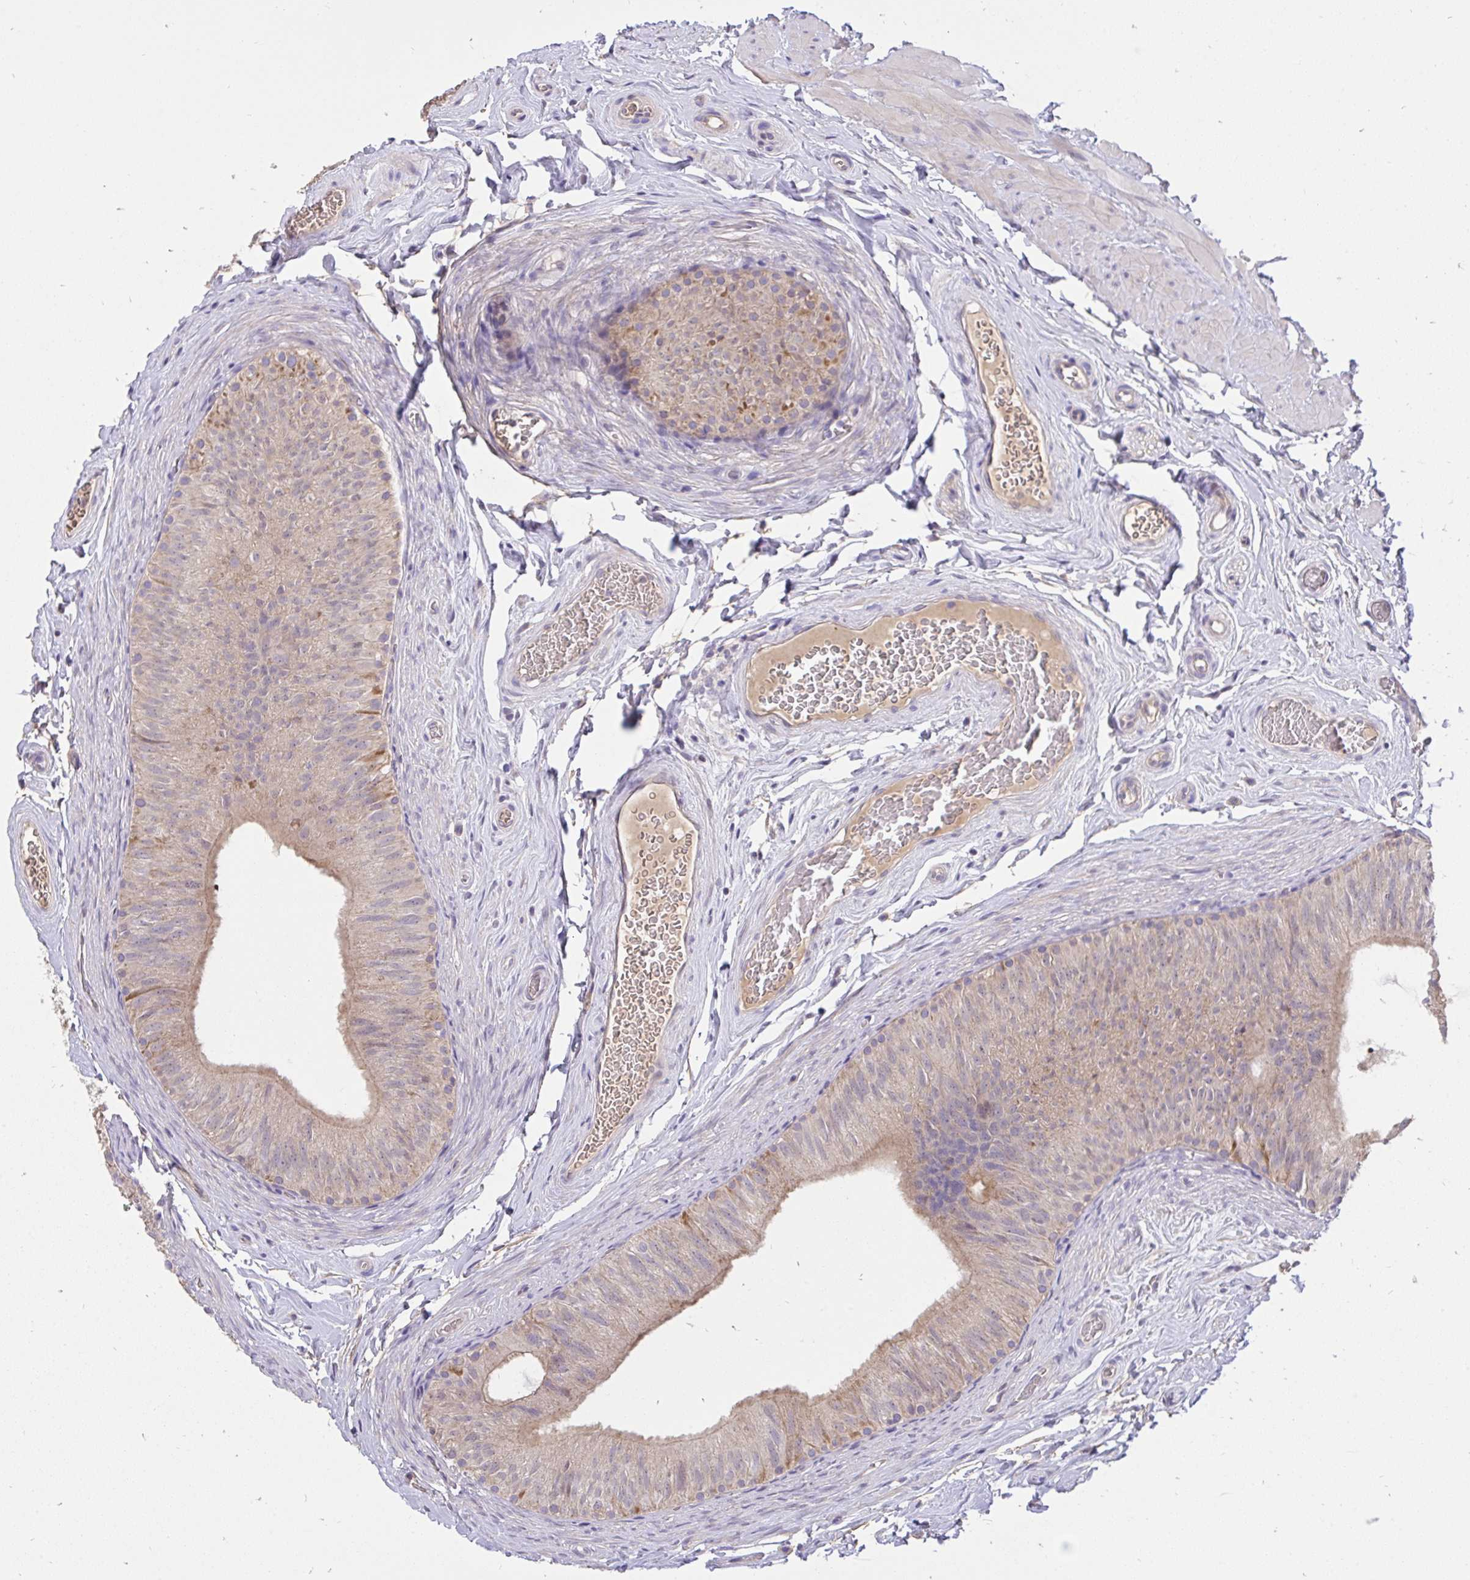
{"staining": {"intensity": "moderate", "quantity": ">75%", "location": "cytoplasmic/membranous"}, "tissue": "epididymis", "cell_type": "Glandular cells", "image_type": "normal", "snomed": [{"axis": "morphology", "description": "Normal tissue, NOS"}, {"axis": "topography", "description": "Epididymis, spermatic cord, NOS"}, {"axis": "topography", "description": "Epididymis"}], "caption": "Approximately >75% of glandular cells in unremarkable epididymis demonstrate moderate cytoplasmic/membranous protein positivity as visualized by brown immunohistochemical staining.", "gene": "C19orf54", "patient": {"sex": "male", "age": 31}}